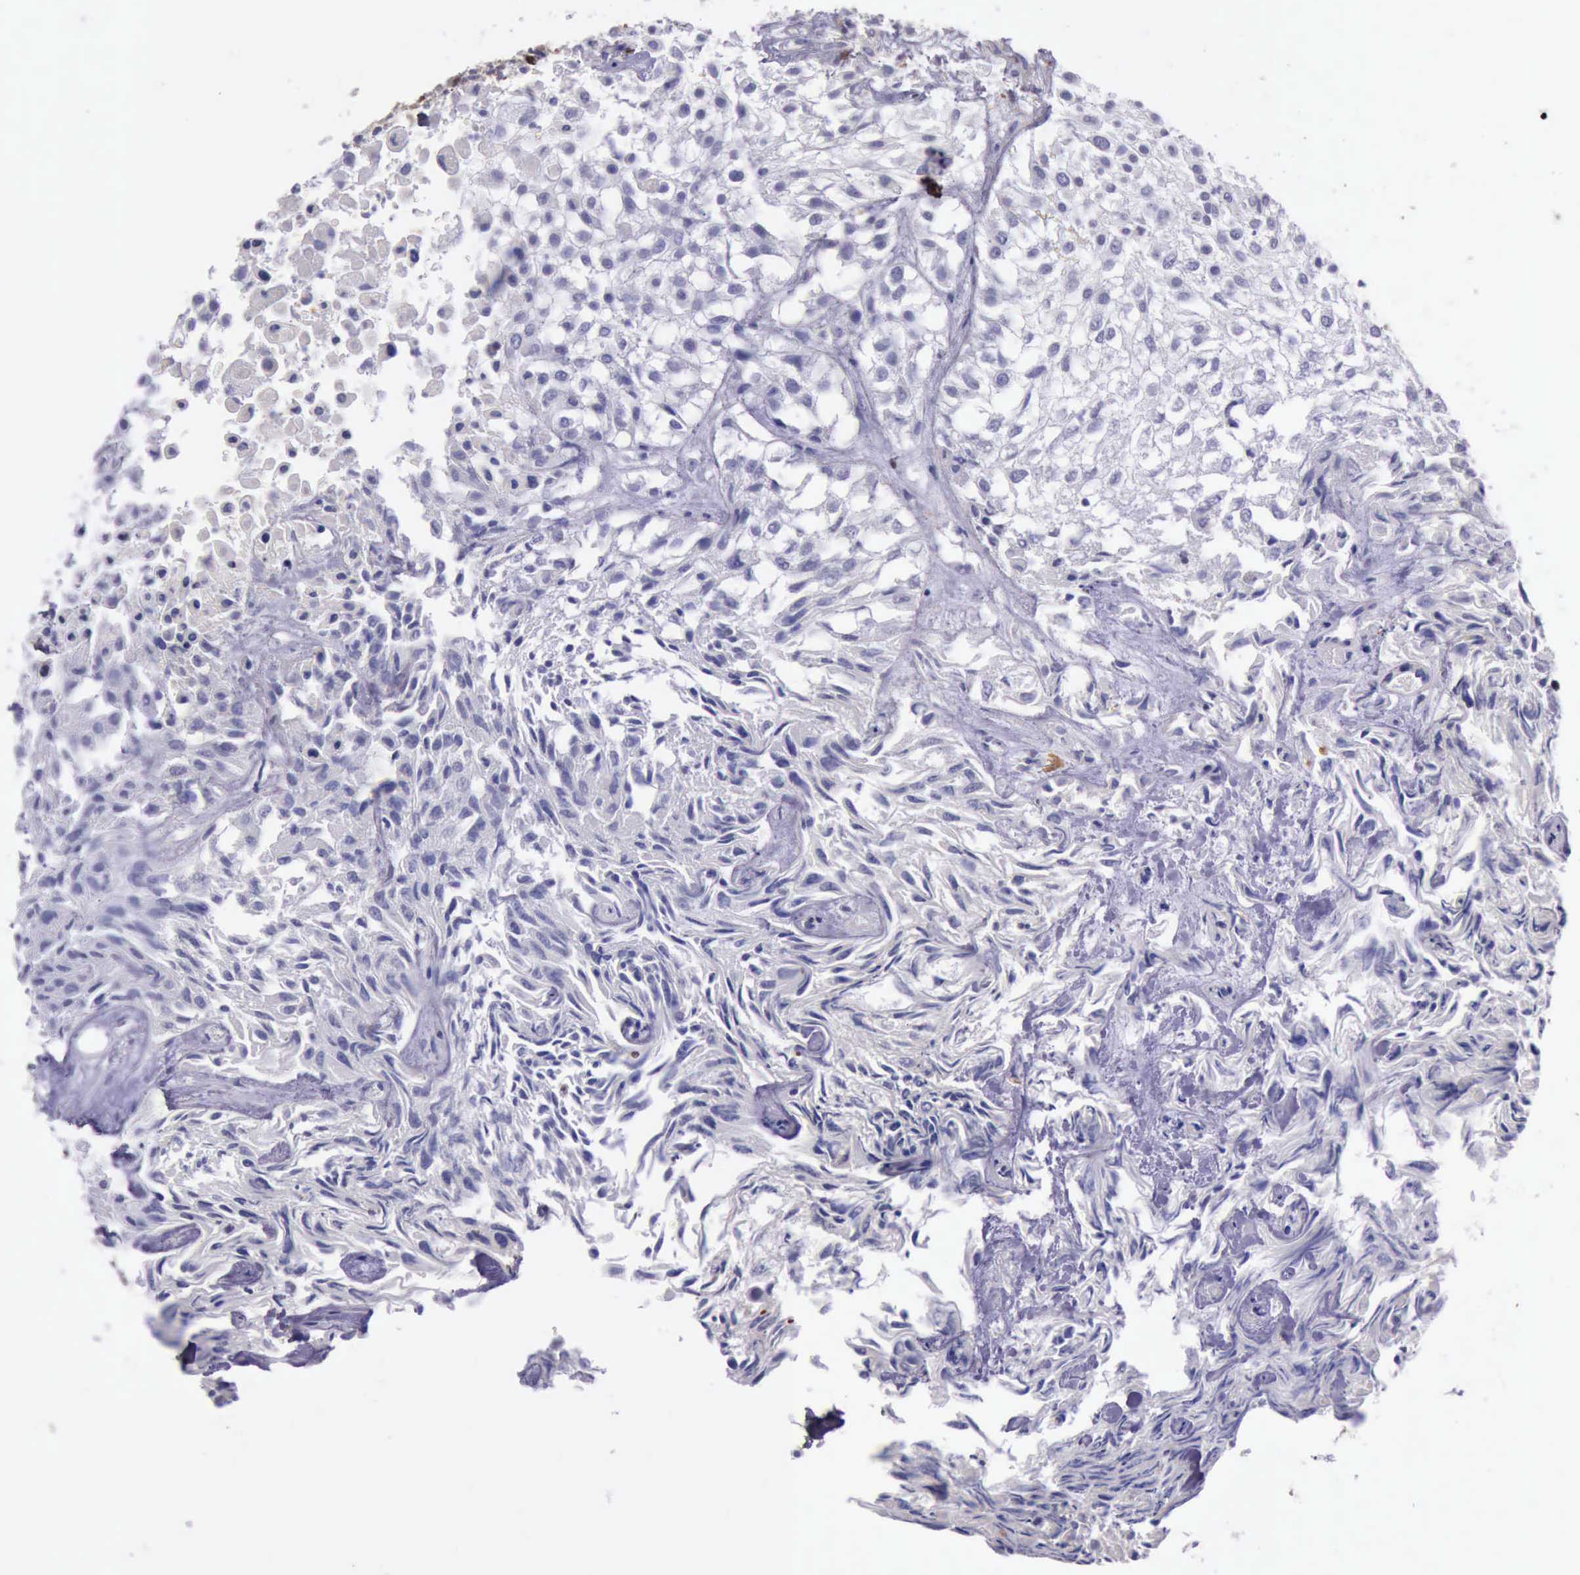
{"staining": {"intensity": "negative", "quantity": "none", "location": "none"}, "tissue": "urothelial cancer", "cell_type": "Tumor cells", "image_type": "cancer", "snomed": [{"axis": "morphology", "description": "Urothelial carcinoma, High grade"}, {"axis": "topography", "description": "Urinary bladder"}], "caption": "Tumor cells are negative for protein expression in human urothelial carcinoma (high-grade). (DAB (3,3'-diaminobenzidine) IHC, high magnification).", "gene": "TYMP", "patient": {"sex": "male", "age": 56}}